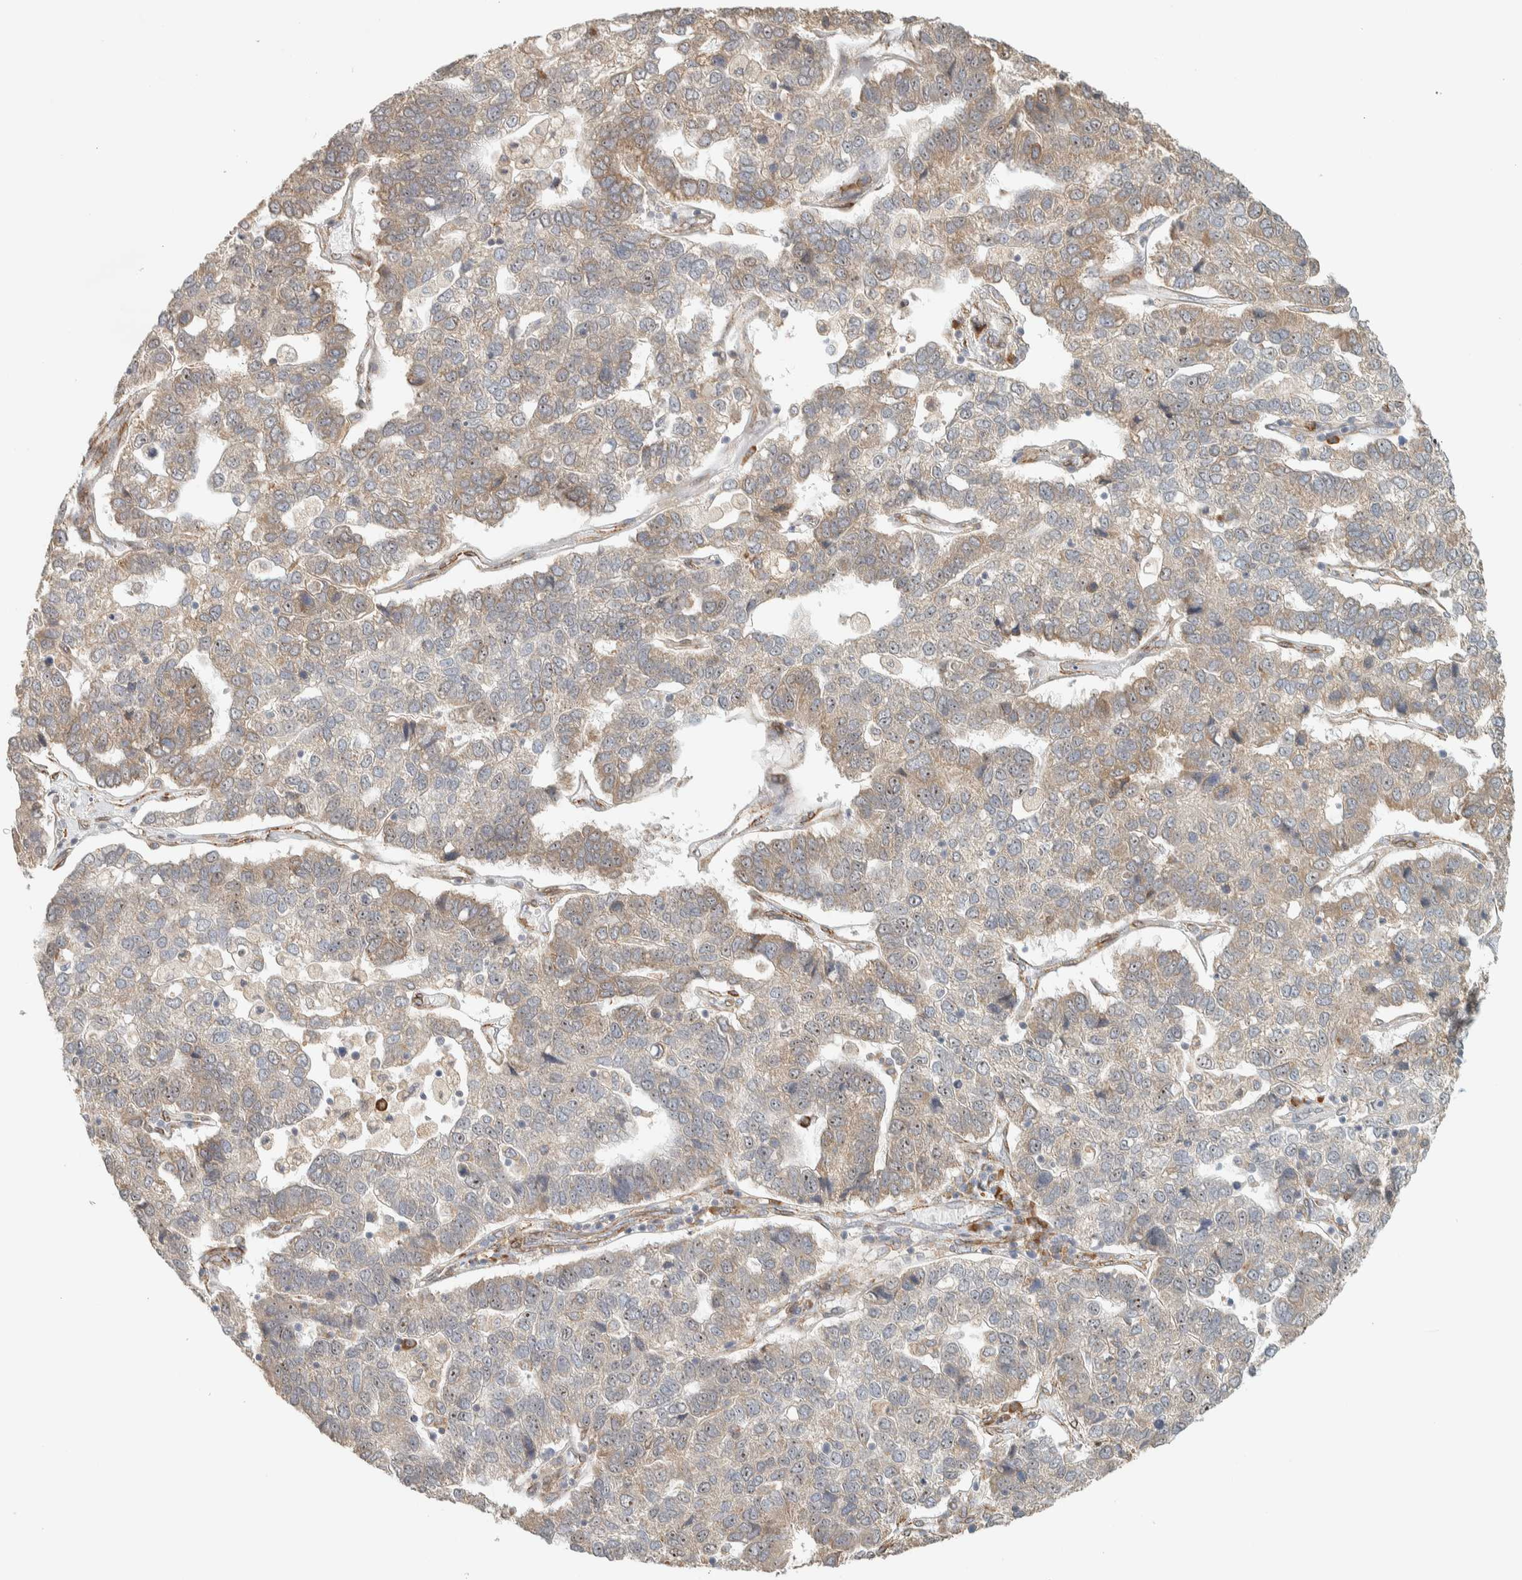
{"staining": {"intensity": "weak", "quantity": "25%-75%", "location": "cytoplasmic/membranous"}, "tissue": "pancreatic cancer", "cell_type": "Tumor cells", "image_type": "cancer", "snomed": [{"axis": "morphology", "description": "Adenocarcinoma, NOS"}, {"axis": "topography", "description": "Pancreas"}], "caption": "Protein expression analysis of human pancreatic cancer reveals weak cytoplasmic/membranous staining in about 25%-75% of tumor cells. (DAB (3,3'-diaminobenzidine) IHC with brightfield microscopy, high magnification).", "gene": "KLHL40", "patient": {"sex": "female", "age": 61}}